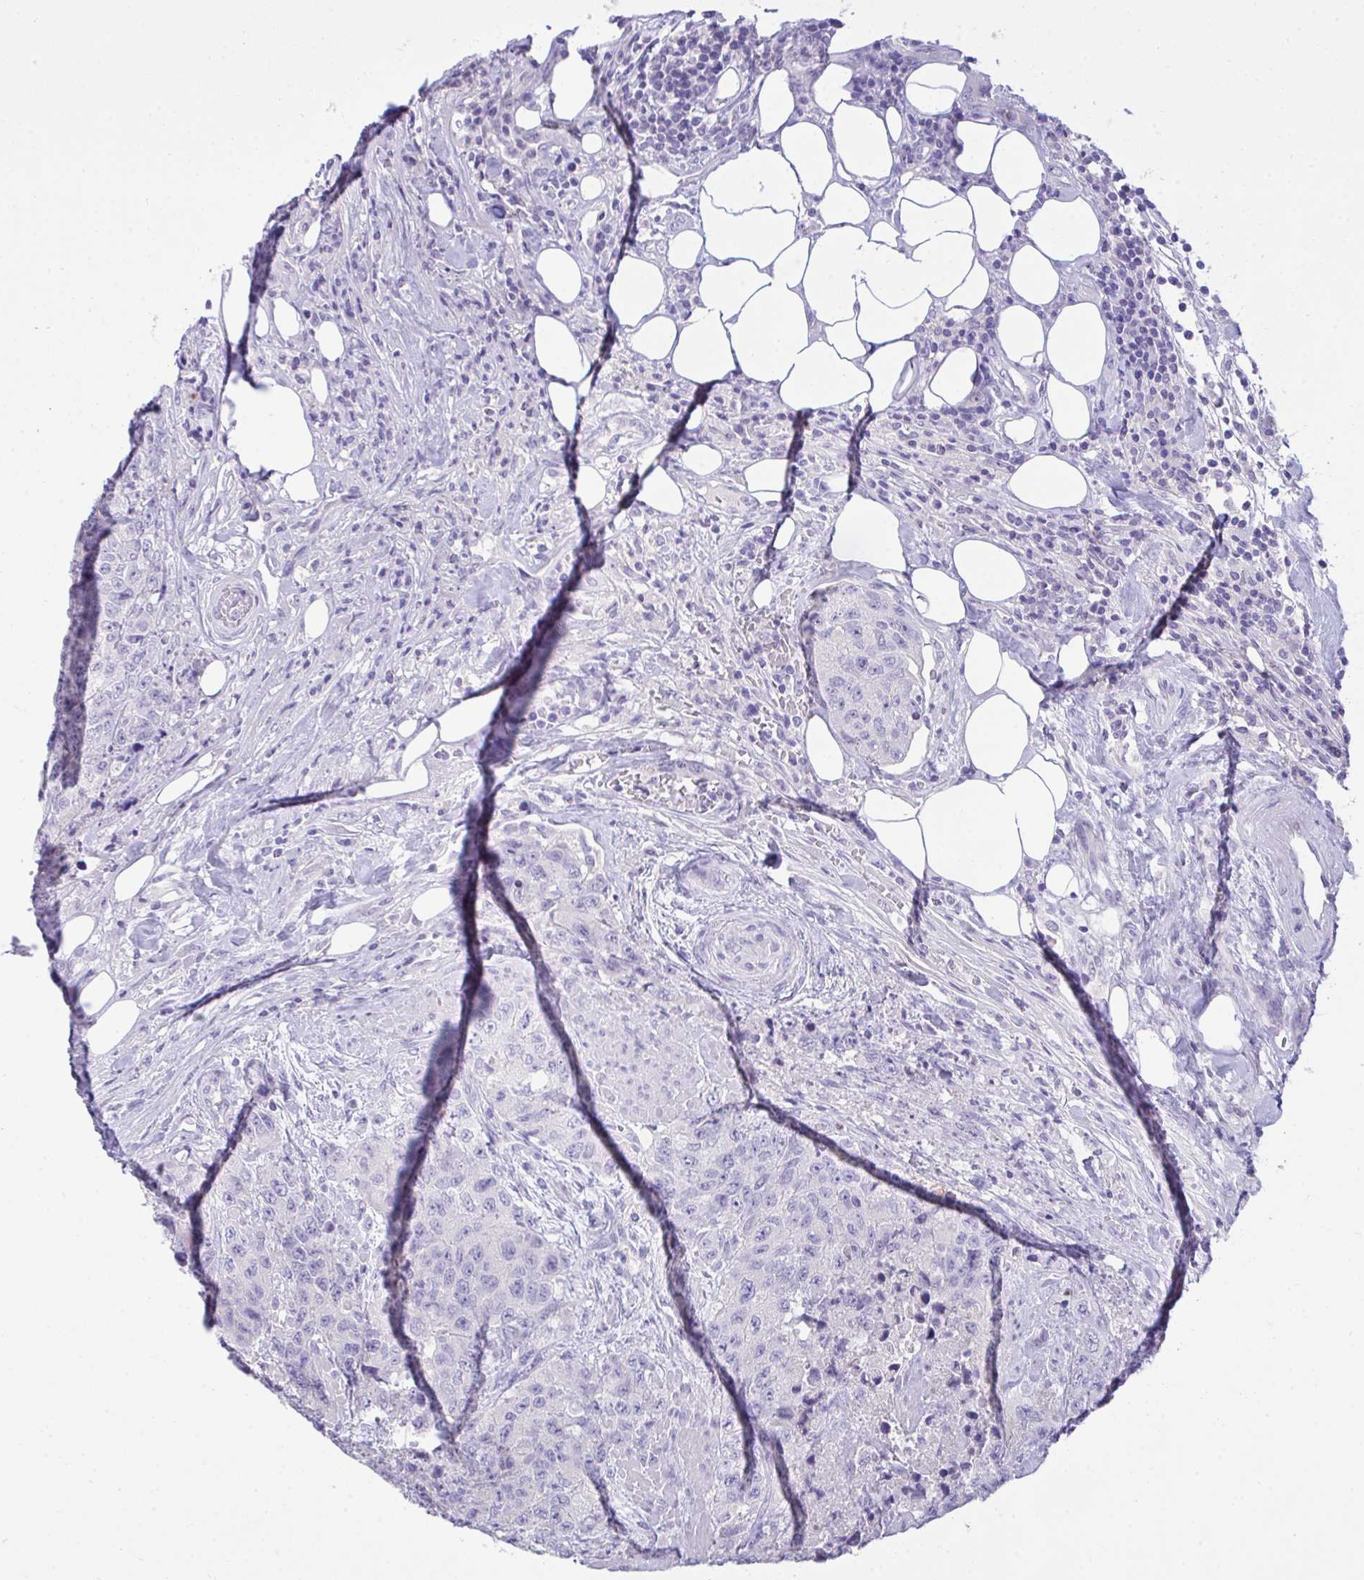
{"staining": {"intensity": "negative", "quantity": "none", "location": "none"}, "tissue": "urothelial cancer", "cell_type": "Tumor cells", "image_type": "cancer", "snomed": [{"axis": "morphology", "description": "Urothelial carcinoma, High grade"}, {"axis": "topography", "description": "Urinary bladder"}], "caption": "High magnification brightfield microscopy of urothelial cancer stained with DAB (3,3'-diaminobenzidine) (brown) and counterstained with hematoxylin (blue): tumor cells show no significant expression. (DAB IHC, high magnification).", "gene": "TMCO5A", "patient": {"sex": "female", "age": 78}}